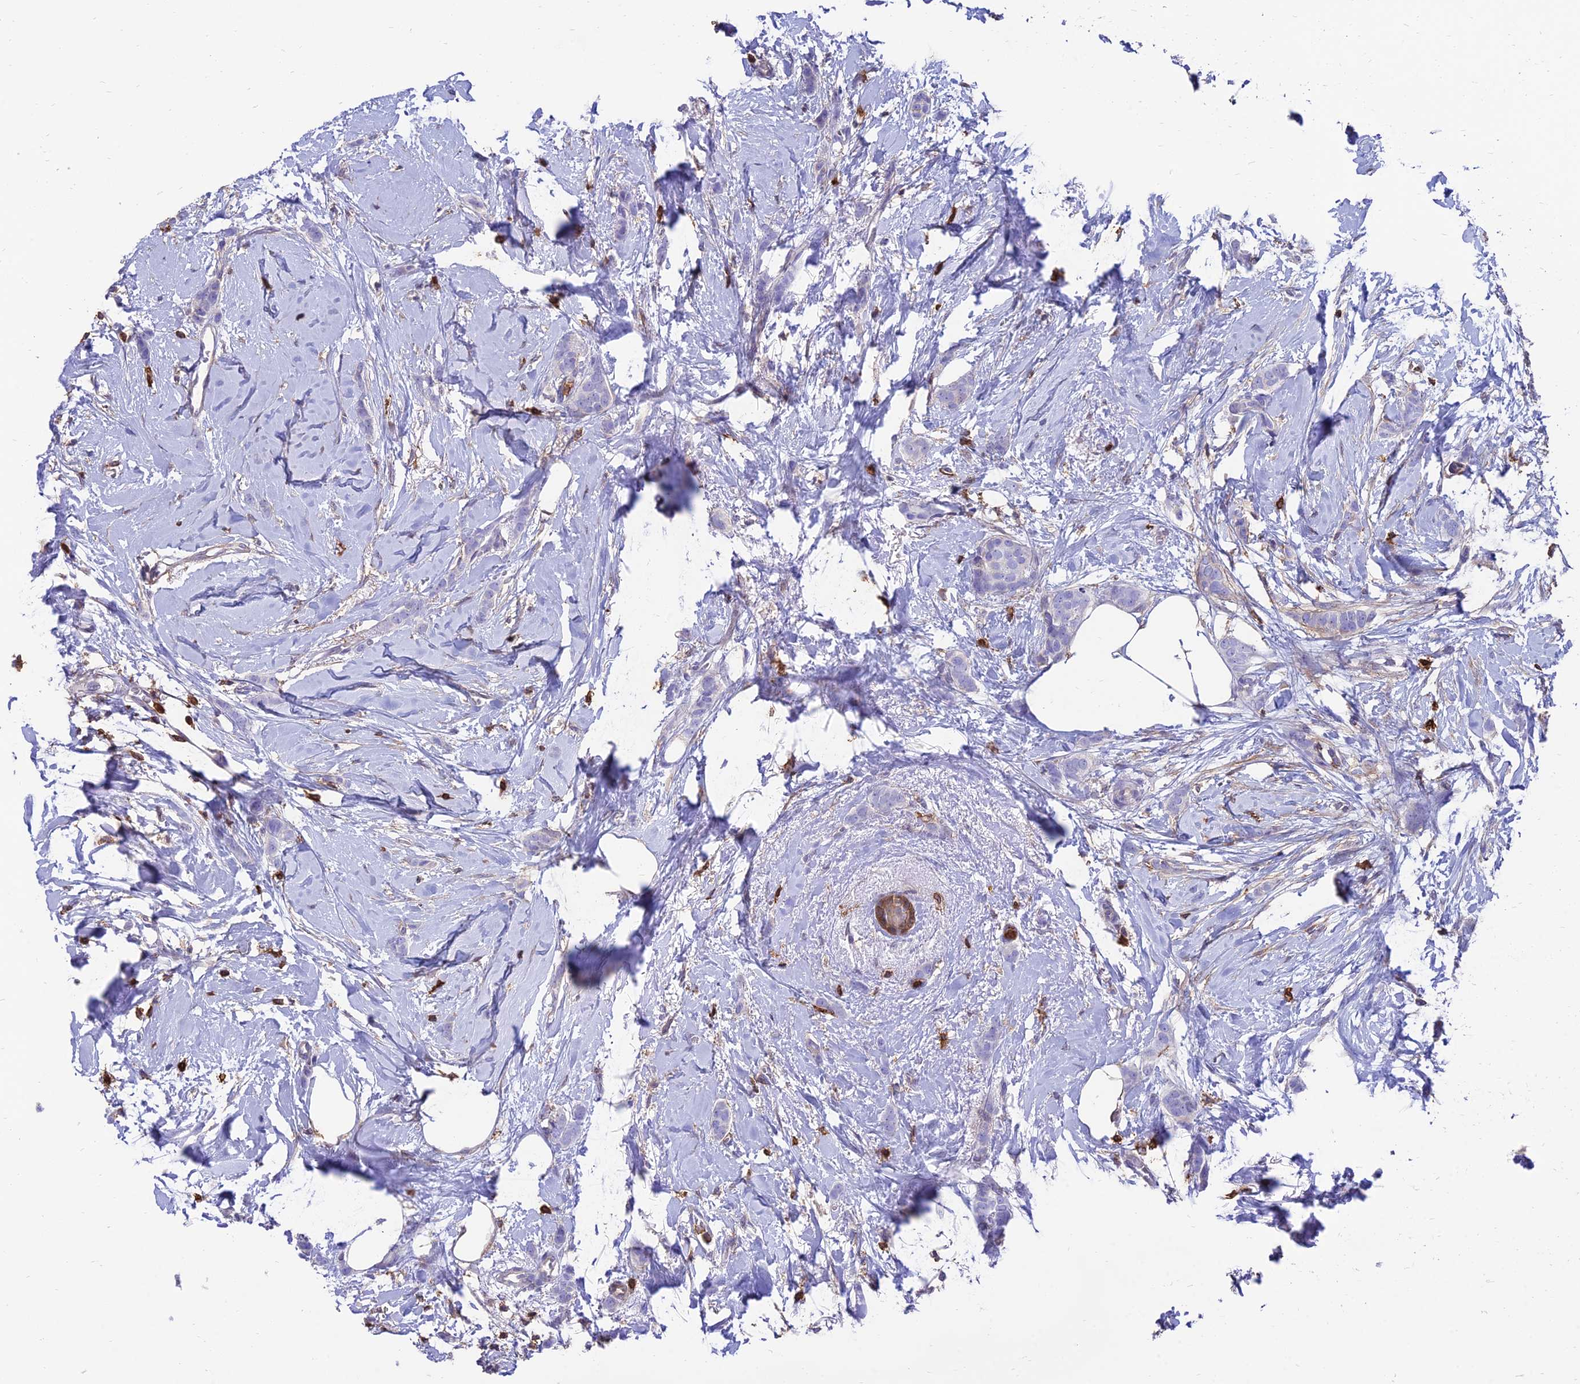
{"staining": {"intensity": "negative", "quantity": "none", "location": "none"}, "tissue": "breast cancer", "cell_type": "Tumor cells", "image_type": "cancer", "snomed": [{"axis": "morphology", "description": "Duct carcinoma"}, {"axis": "topography", "description": "Breast"}], "caption": "The photomicrograph exhibits no staining of tumor cells in breast cancer (invasive ductal carcinoma). (DAB (3,3'-diaminobenzidine) immunohistochemistry with hematoxylin counter stain).", "gene": "SREK1IP1", "patient": {"sex": "female", "age": 72}}